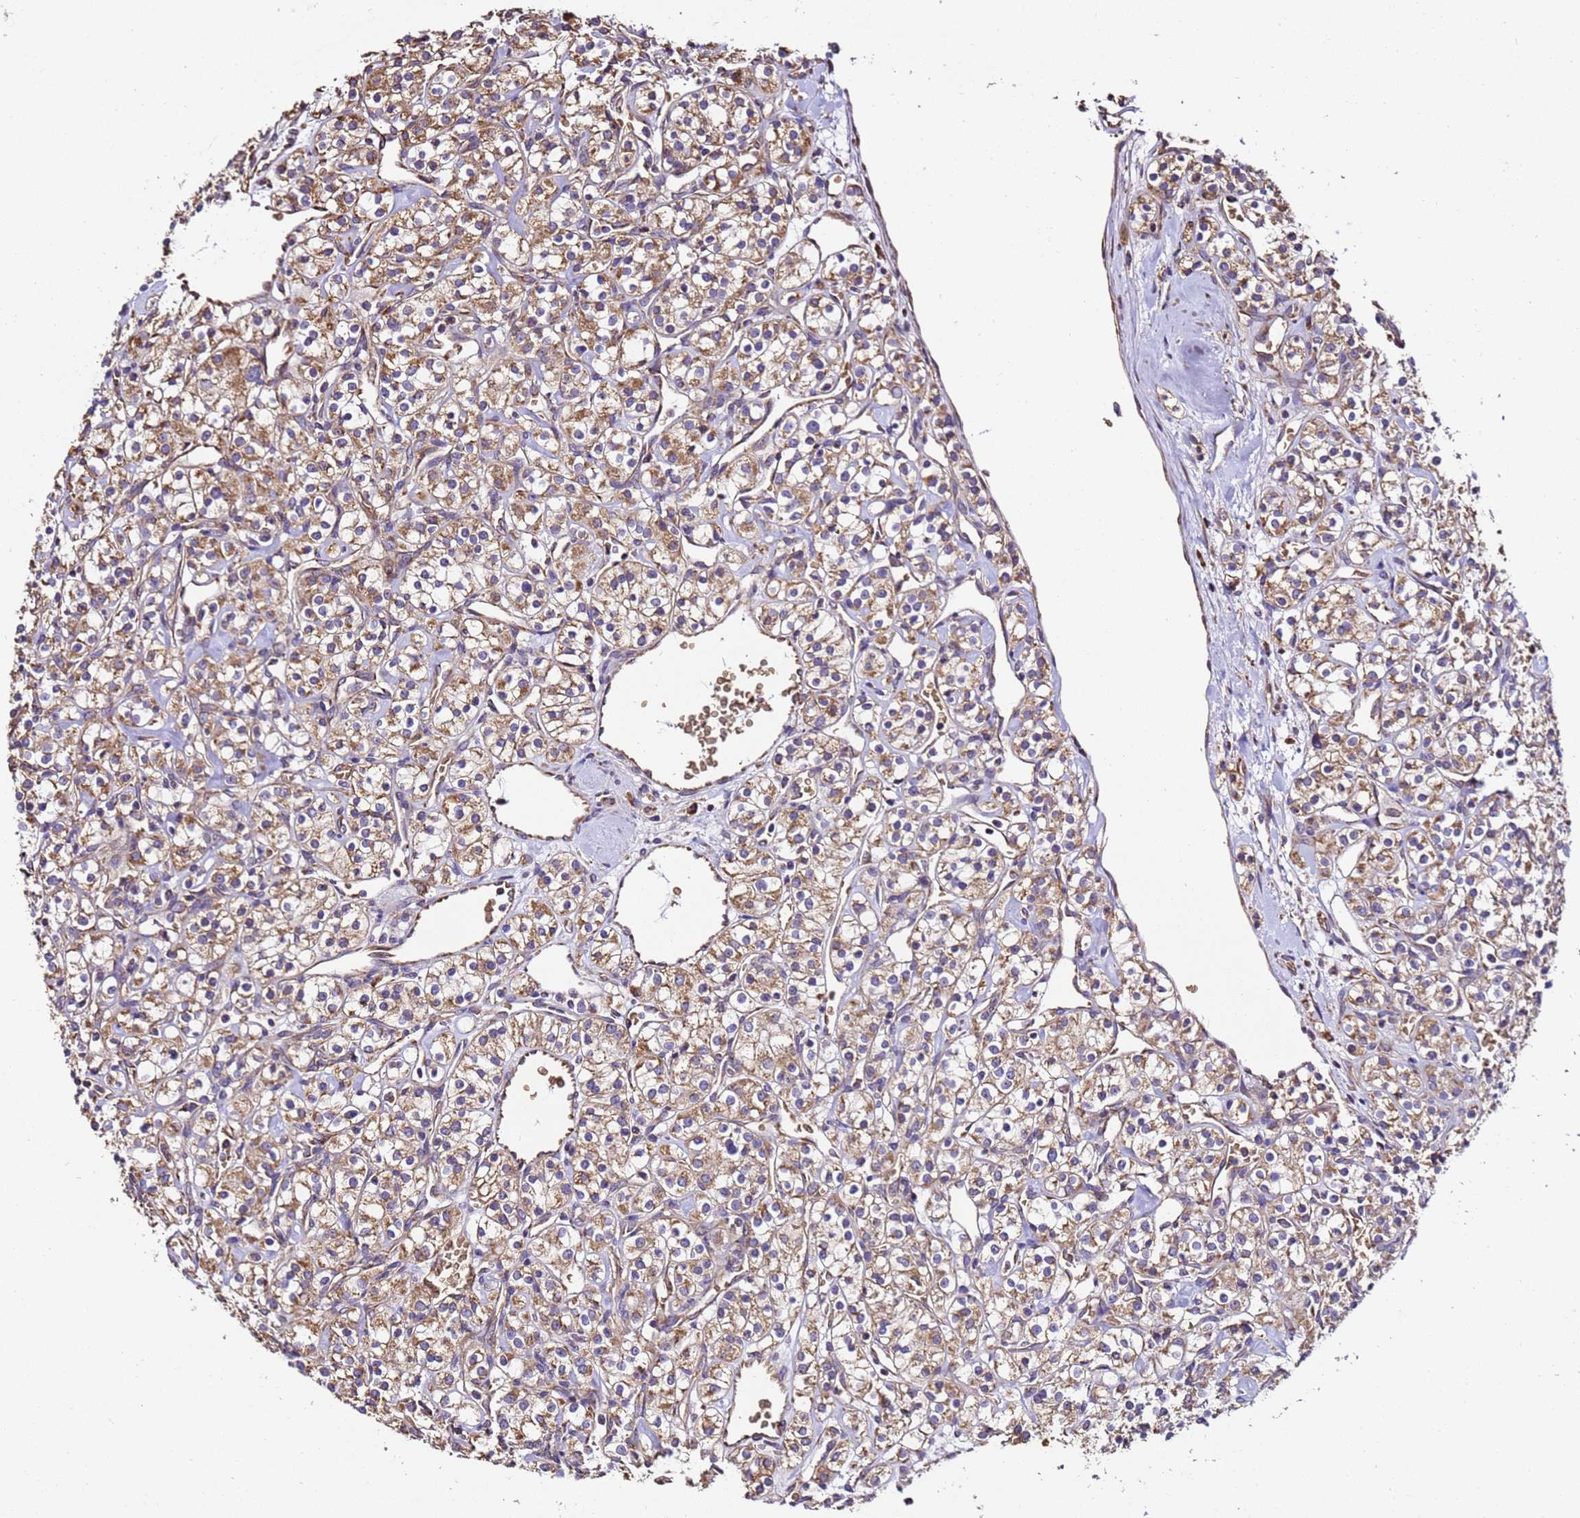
{"staining": {"intensity": "moderate", "quantity": ">75%", "location": "cytoplasmic/membranous"}, "tissue": "renal cancer", "cell_type": "Tumor cells", "image_type": "cancer", "snomed": [{"axis": "morphology", "description": "Adenocarcinoma, NOS"}, {"axis": "topography", "description": "Kidney"}], "caption": "Protein expression analysis of adenocarcinoma (renal) displays moderate cytoplasmic/membranous expression in about >75% of tumor cells.", "gene": "LRRIQ1", "patient": {"sex": "male", "age": 77}}